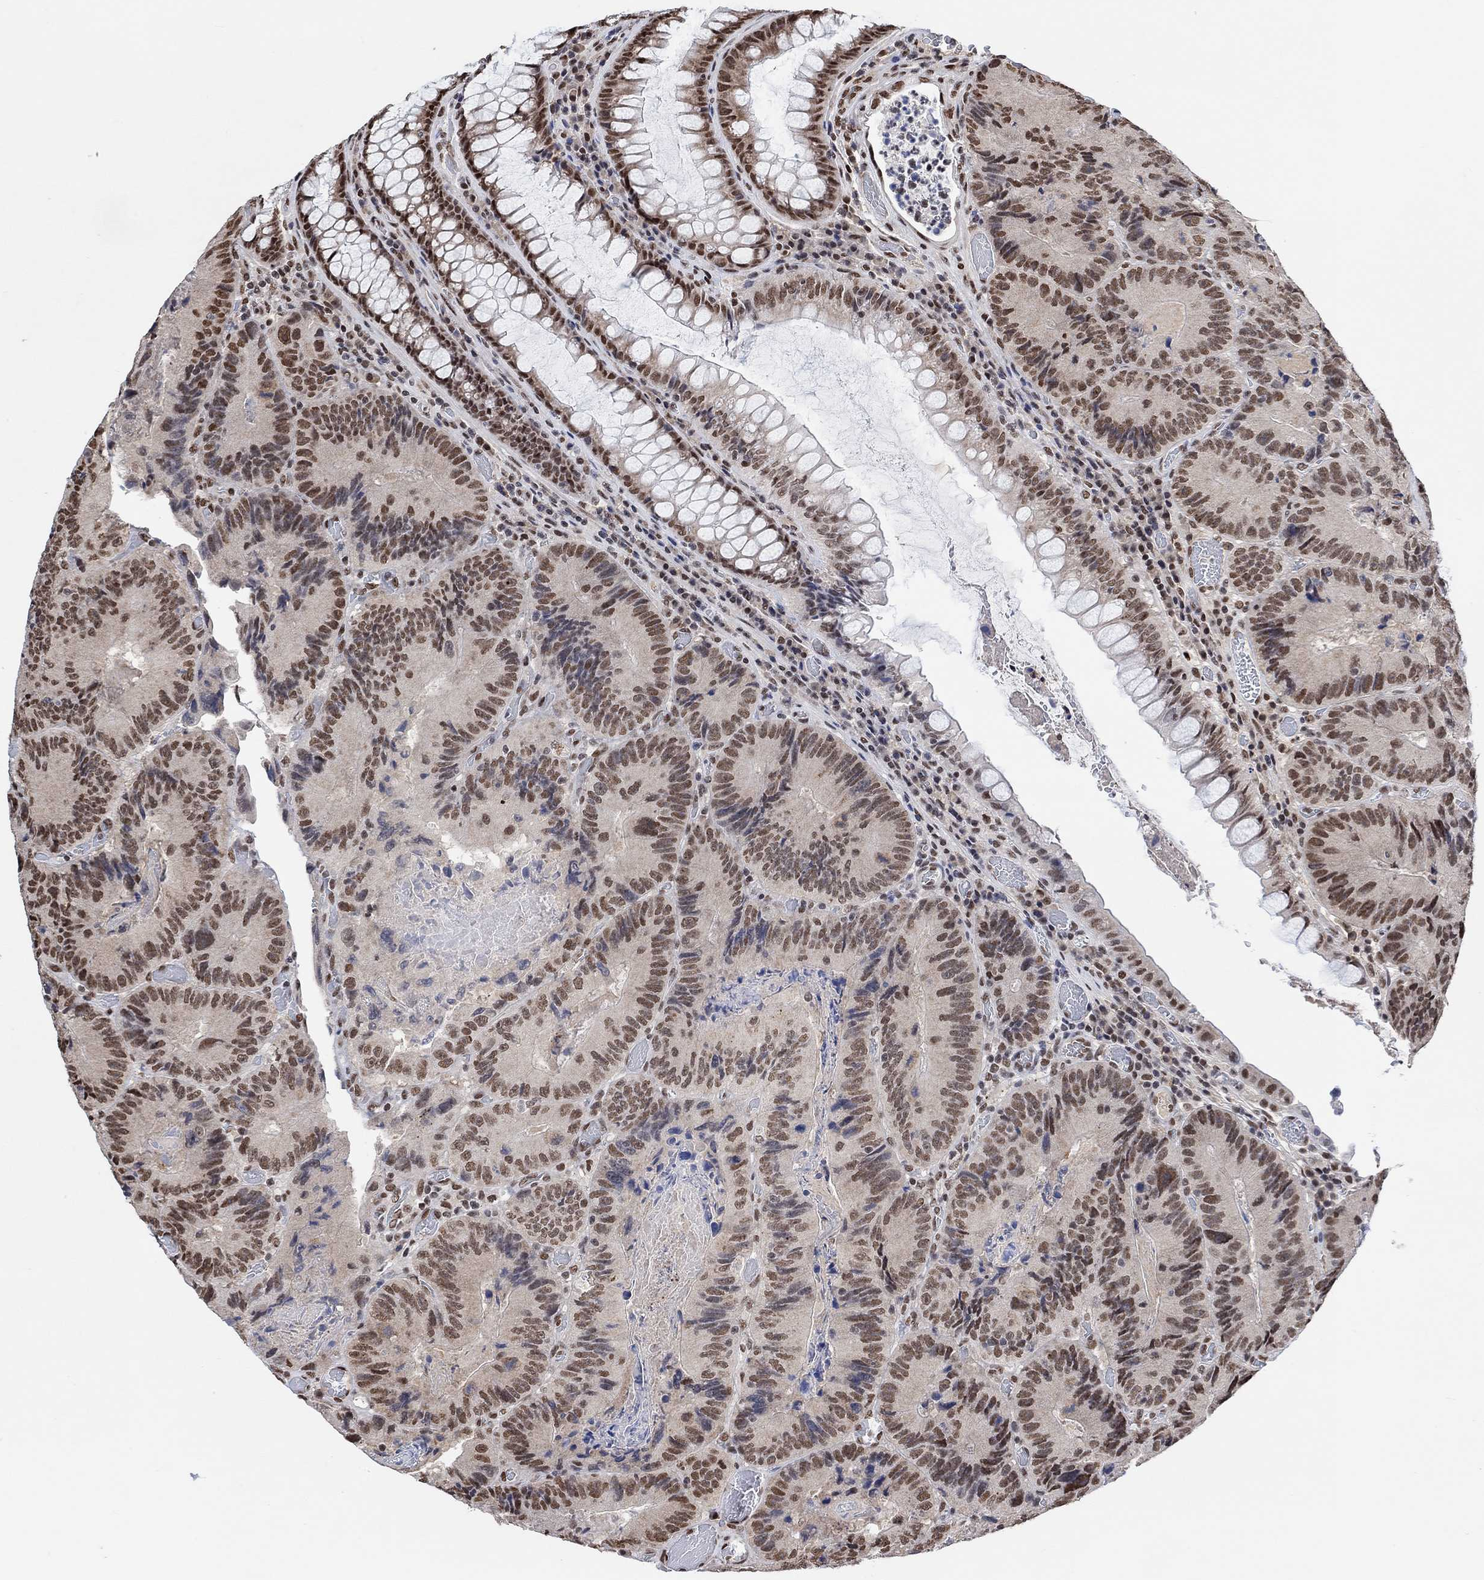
{"staining": {"intensity": "moderate", "quantity": ">75%", "location": "nuclear"}, "tissue": "colorectal cancer", "cell_type": "Tumor cells", "image_type": "cancer", "snomed": [{"axis": "morphology", "description": "Adenocarcinoma, NOS"}, {"axis": "topography", "description": "Colon"}], "caption": "Tumor cells exhibit moderate nuclear positivity in about >75% of cells in adenocarcinoma (colorectal).", "gene": "USP39", "patient": {"sex": "female", "age": 86}}